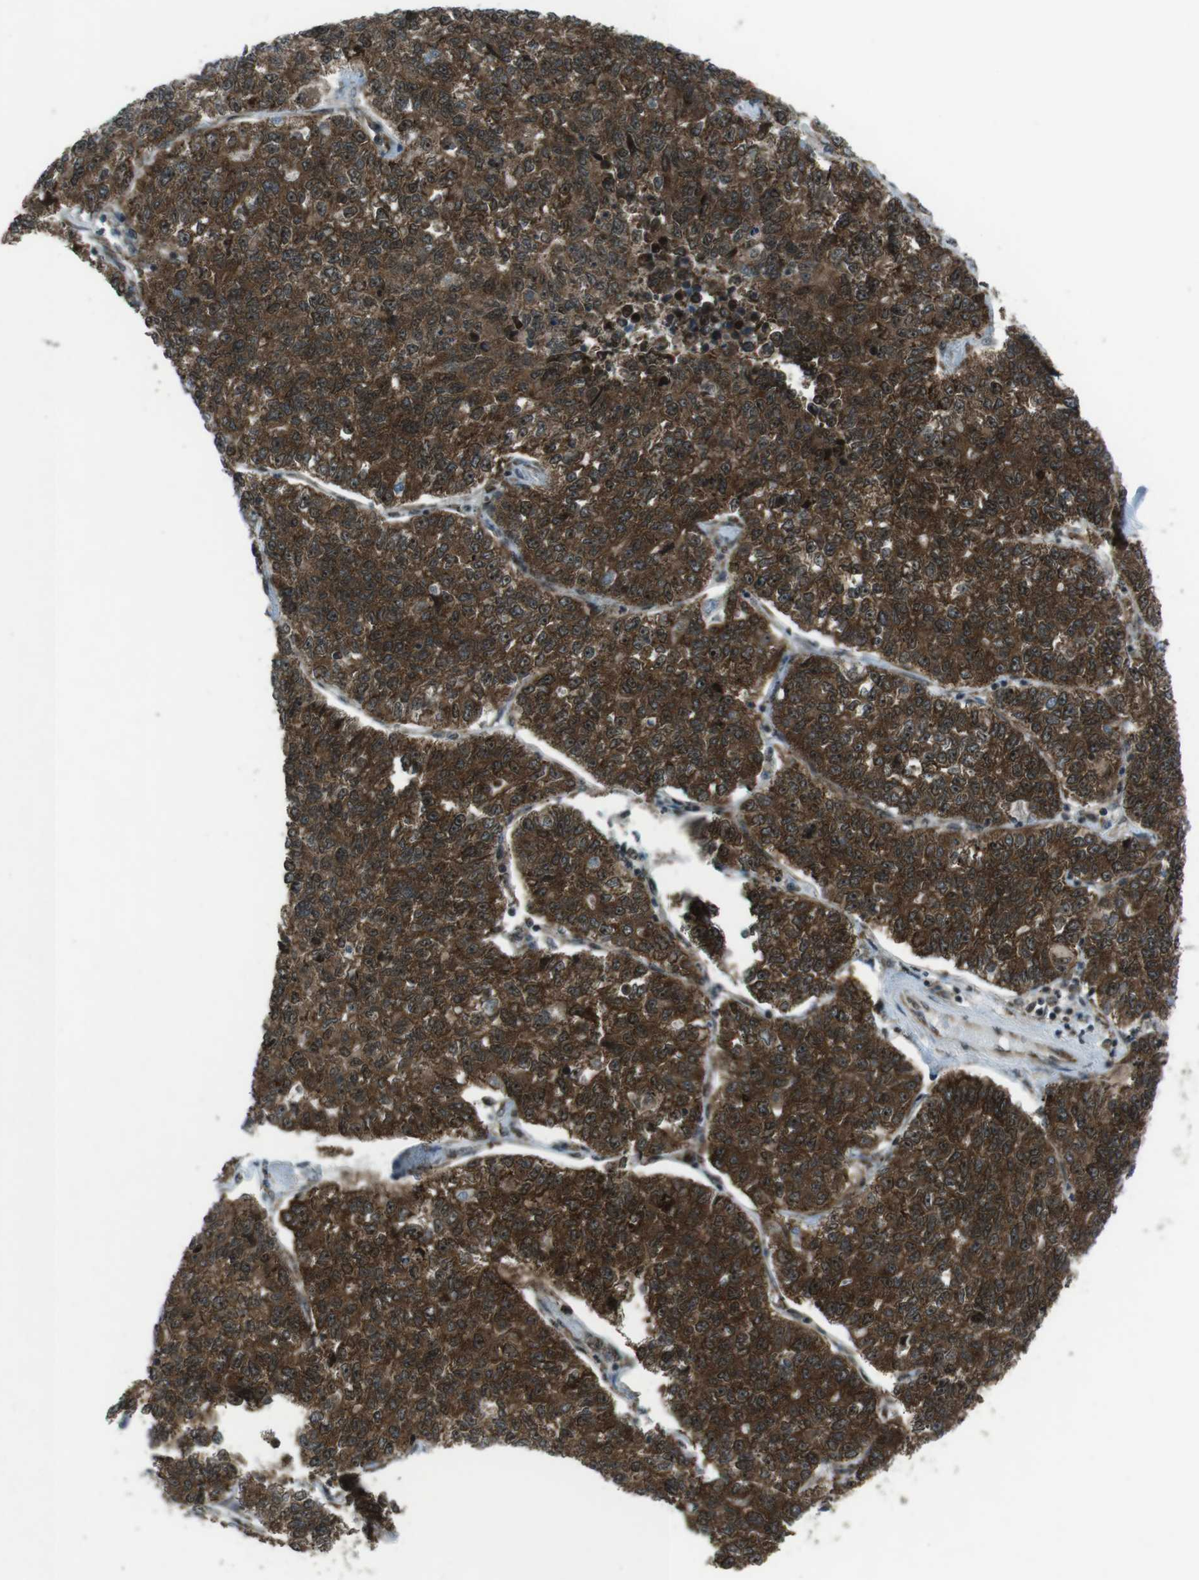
{"staining": {"intensity": "strong", "quantity": ">75%", "location": "cytoplasmic/membranous"}, "tissue": "lung cancer", "cell_type": "Tumor cells", "image_type": "cancer", "snomed": [{"axis": "morphology", "description": "Adenocarcinoma, NOS"}, {"axis": "topography", "description": "Lung"}], "caption": "Human lung cancer (adenocarcinoma) stained with a brown dye shows strong cytoplasmic/membranous positive expression in about >75% of tumor cells.", "gene": "CSNK1D", "patient": {"sex": "male", "age": 49}}